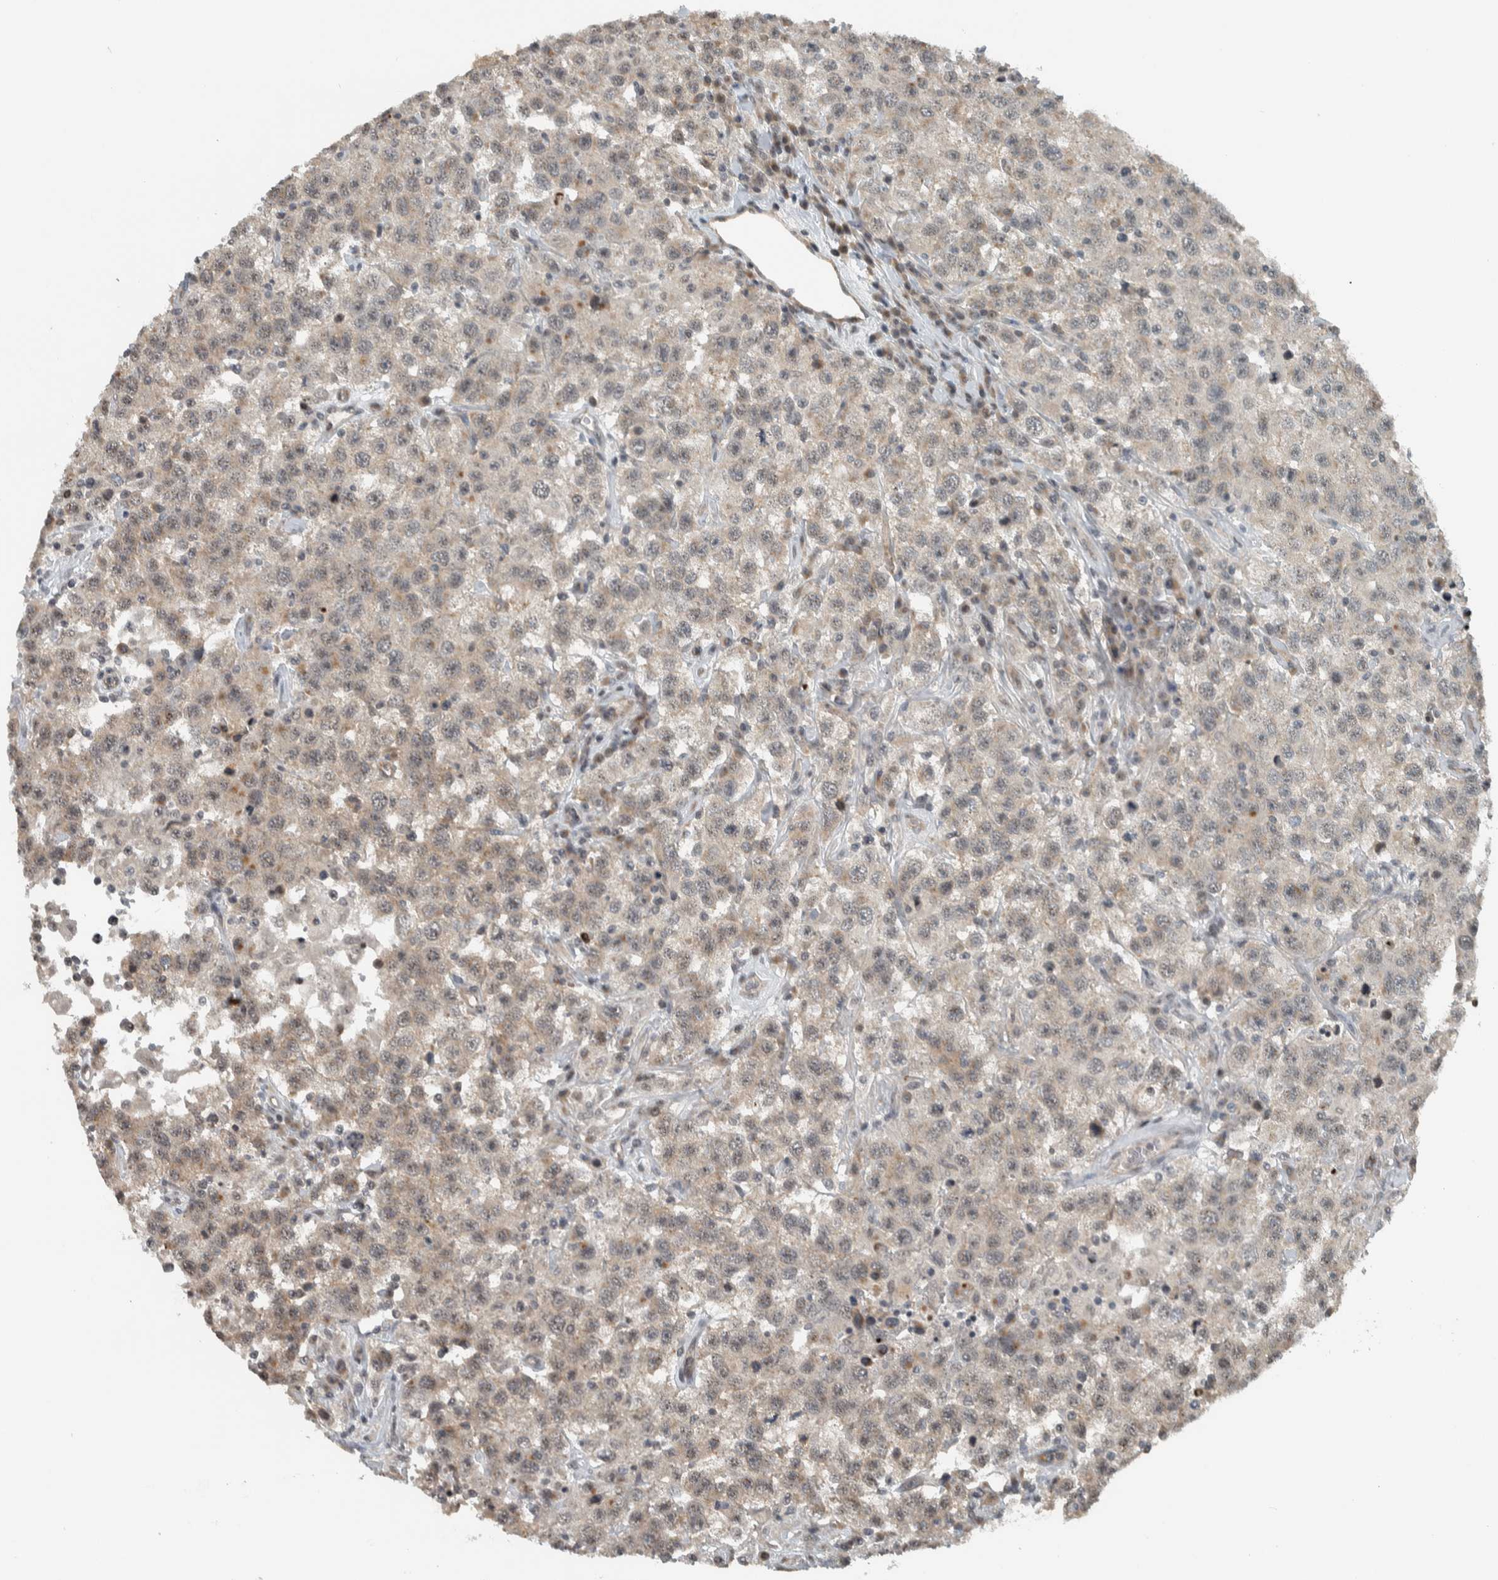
{"staining": {"intensity": "weak", "quantity": "25%-75%", "location": "cytoplasmic/membranous,nuclear"}, "tissue": "testis cancer", "cell_type": "Tumor cells", "image_type": "cancer", "snomed": [{"axis": "morphology", "description": "Seminoma, NOS"}, {"axis": "topography", "description": "Testis"}], "caption": "A photomicrograph of human testis cancer stained for a protein reveals weak cytoplasmic/membranous and nuclear brown staining in tumor cells.", "gene": "NAPG", "patient": {"sex": "male", "age": 41}}